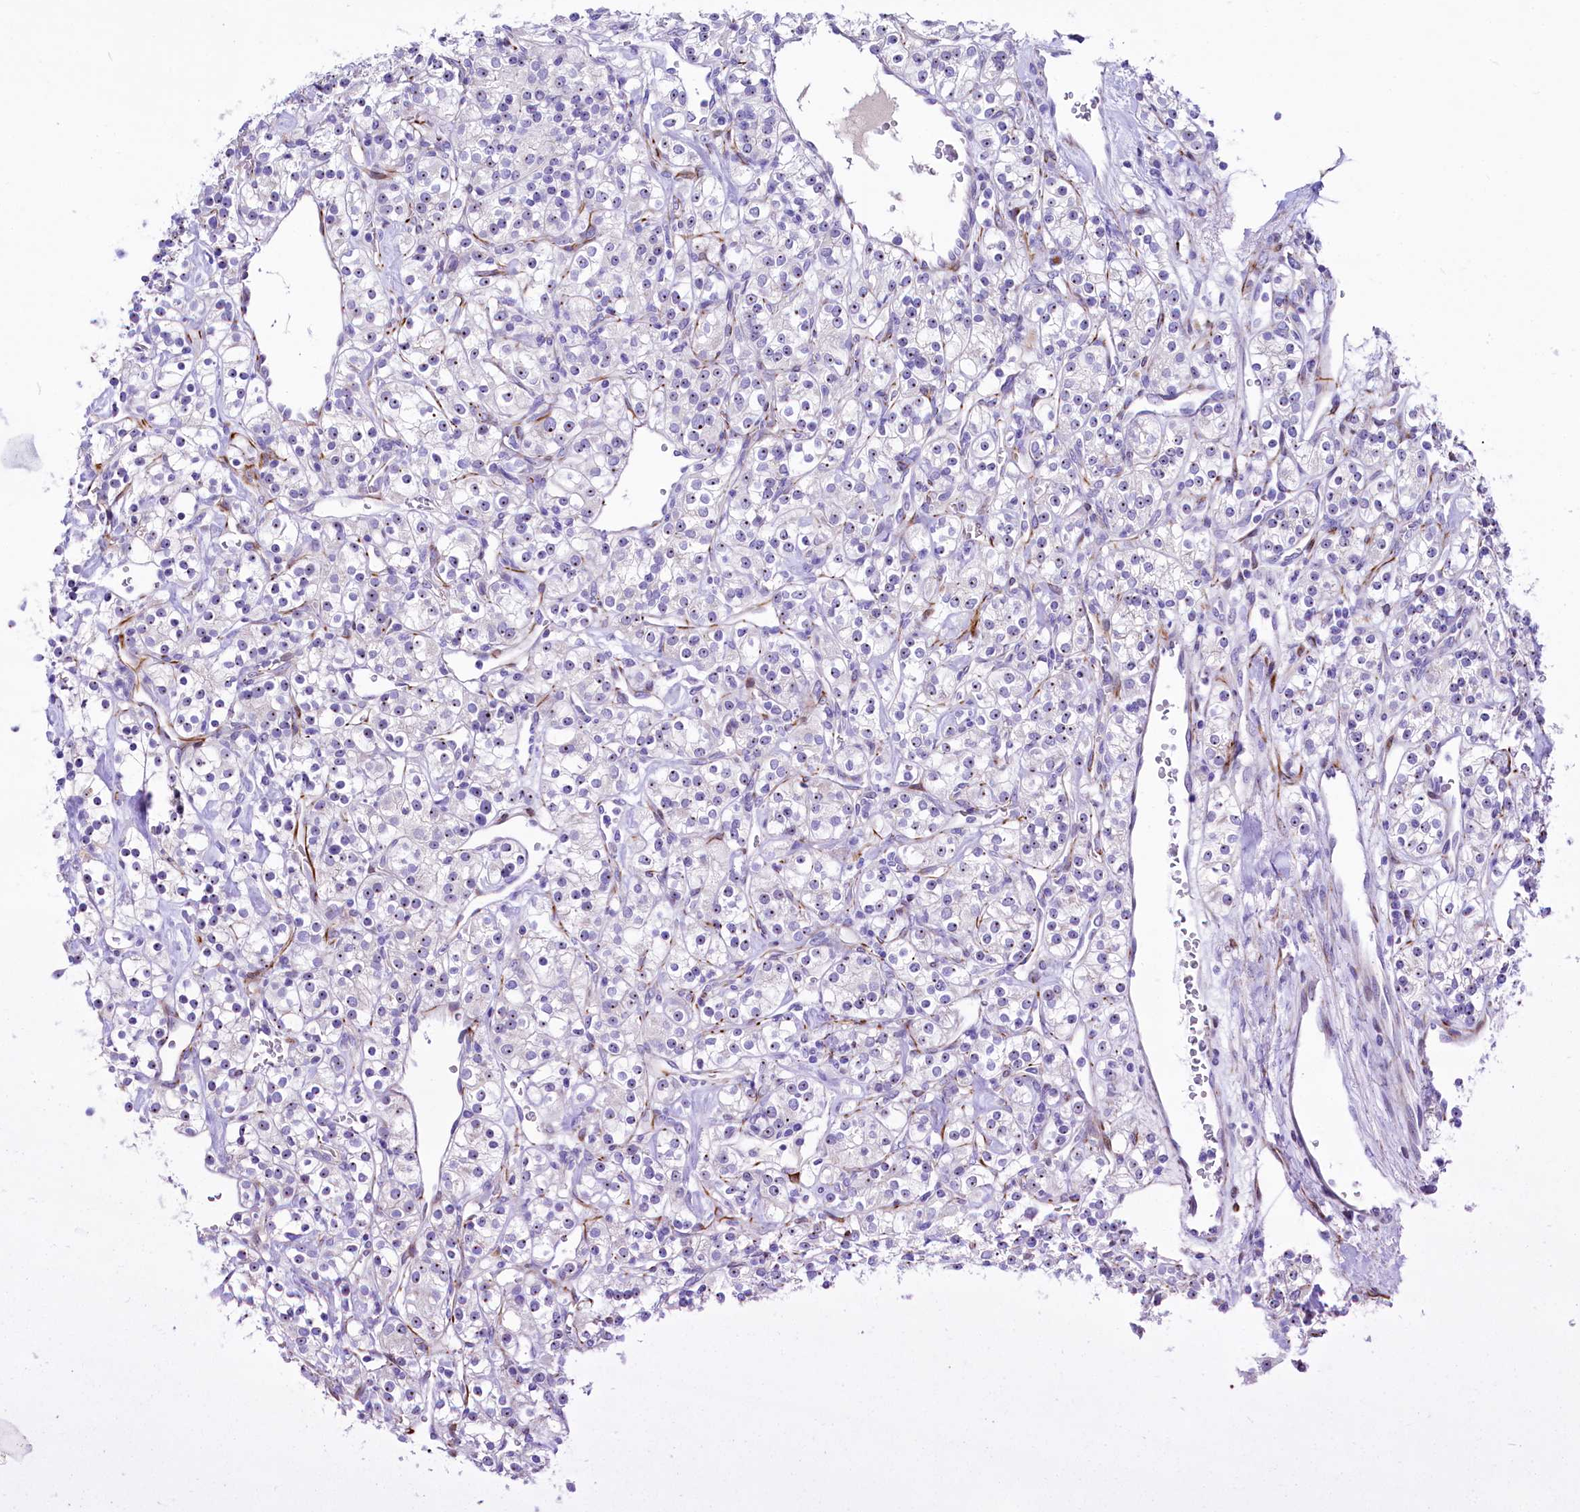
{"staining": {"intensity": "weak", "quantity": "25%-75%", "location": "nuclear"}, "tissue": "renal cancer", "cell_type": "Tumor cells", "image_type": "cancer", "snomed": [{"axis": "morphology", "description": "Adenocarcinoma, NOS"}, {"axis": "topography", "description": "Kidney"}], "caption": "A high-resolution micrograph shows immunohistochemistry (IHC) staining of renal cancer (adenocarcinoma), which demonstrates weak nuclear positivity in about 25%-75% of tumor cells. (Stains: DAB (3,3'-diaminobenzidine) in brown, nuclei in blue, Microscopy: brightfield microscopy at high magnification).", "gene": "SH3TC2", "patient": {"sex": "male", "age": 77}}